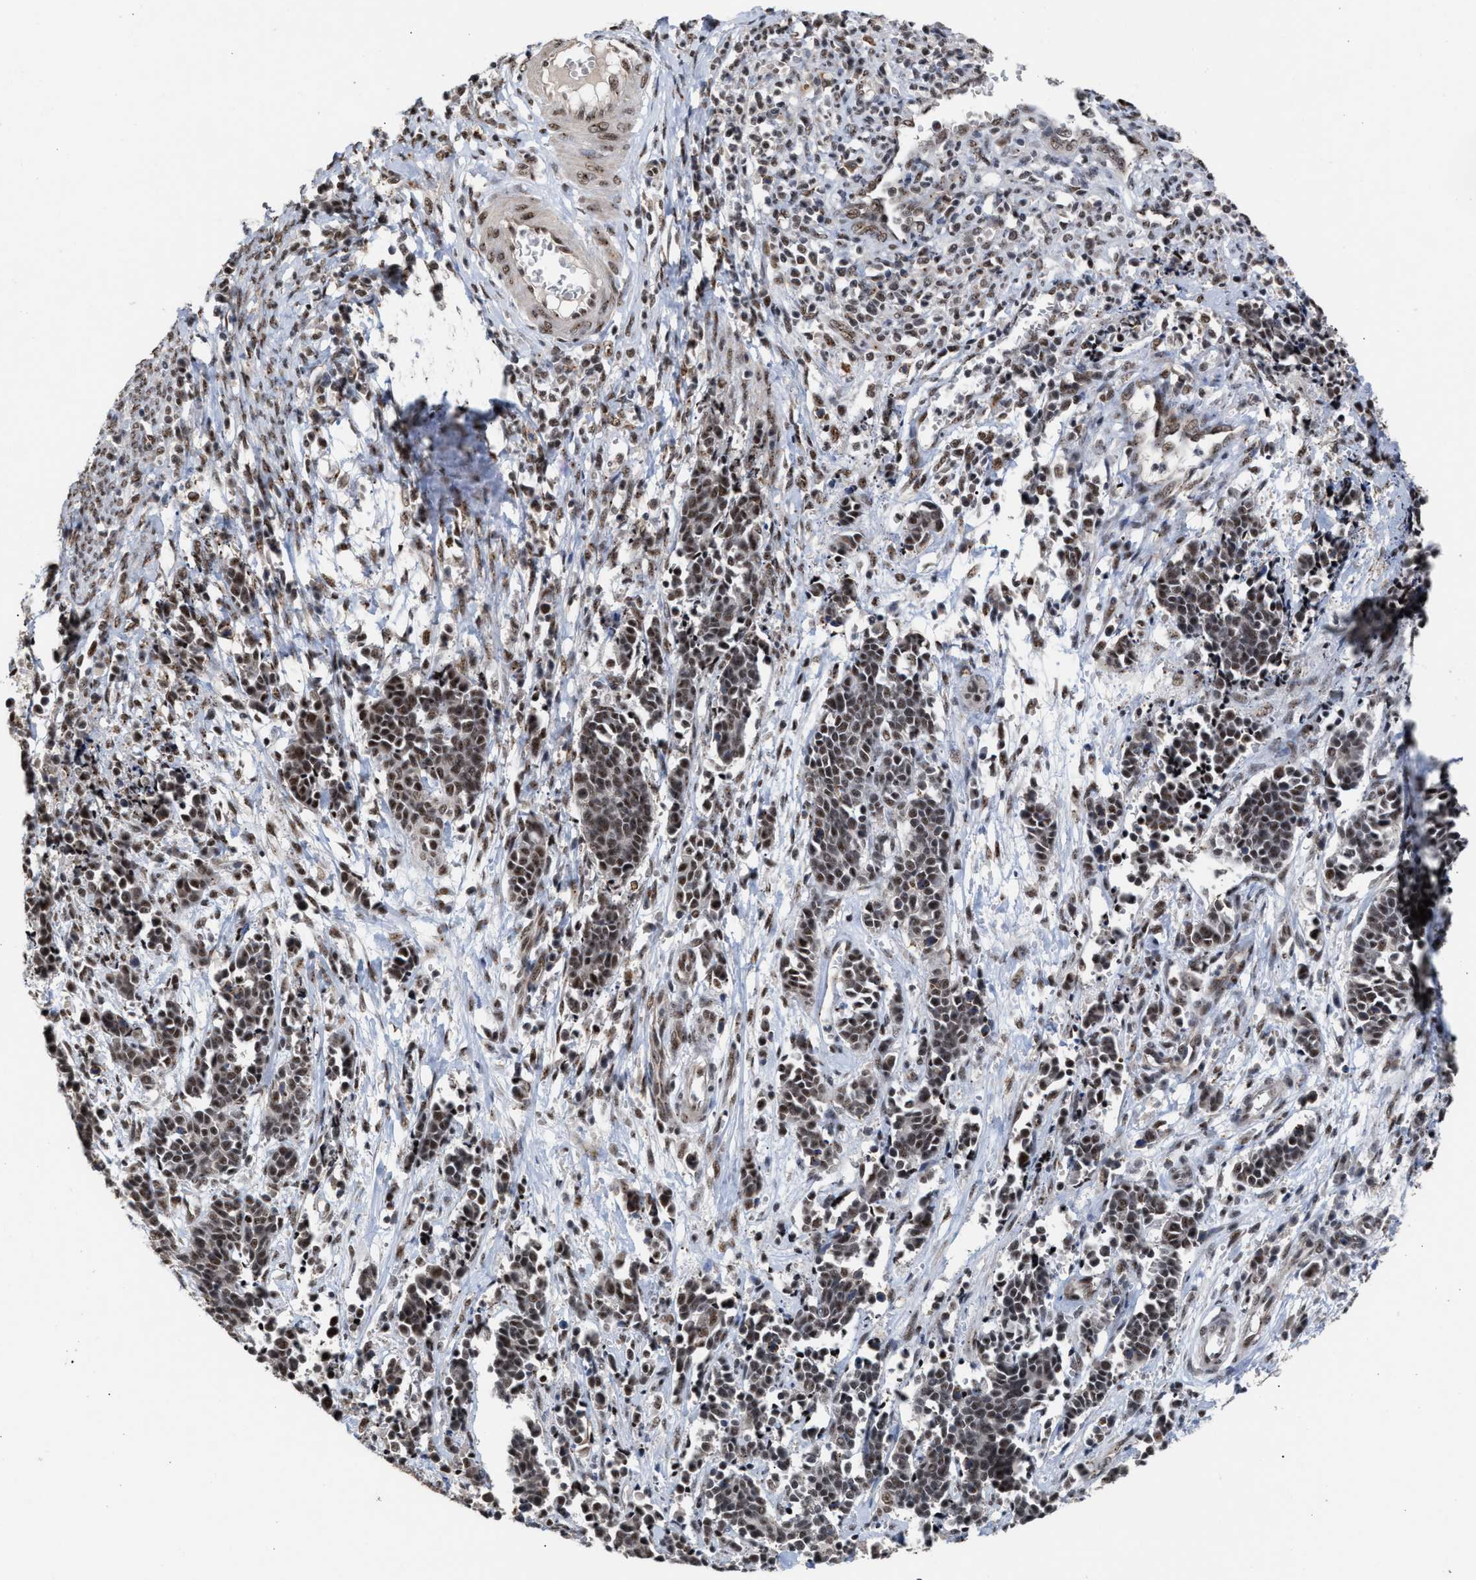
{"staining": {"intensity": "strong", "quantity": "25%-75%", "location": "nuclear"}, "tissue": "cervical cancer", "cell_type": "Tumor cells", "image_type": "cancer", "snomed": [{"axis": "morphology", "description": "Squamous cell carcinoma, NOS"}, {"axis": "topography", "description": "Cervix"}], "caption": "There is high levels of strong nuclear expression in tumor cells of cervical cancer (squamous cell carcinoma), as demonstrated by immunohistochemical staining (brown color).", "gene": "EIF4A3", "patient": {"sex": "female", "age": 35}}